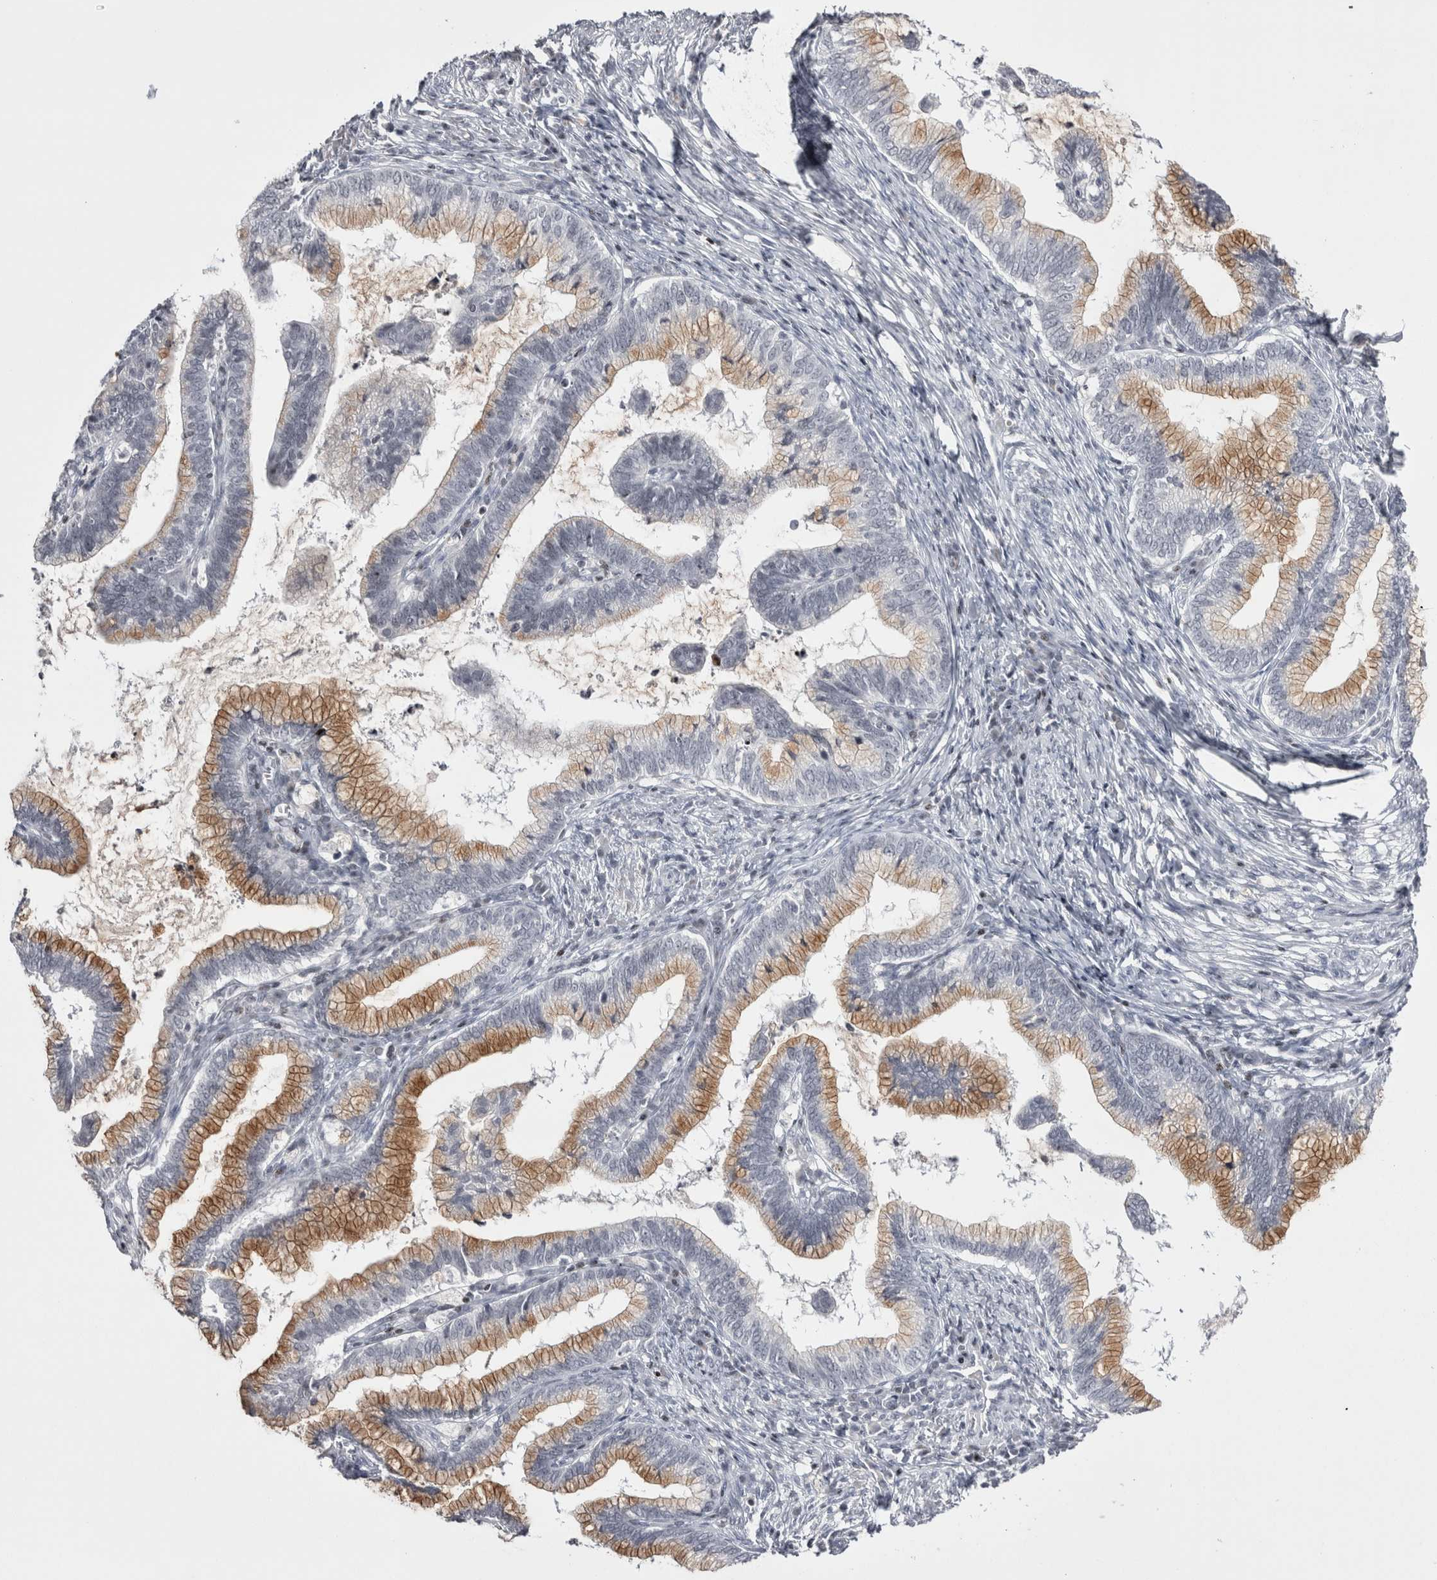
{"staining": {"intensity": "moderate", "quantity": ">75%", "location": "cytoplasmic/membranous"}, "tissue": "cervical cancer", "cell_type": "Tumor cells", "image_type": "cancer", "snomed": [{"axis": "morphology", "description": "Adenocarcinoma, NOS"}, {"axis": "topography", "description": "Cervix"}], "caption": "Tumor cells demonstrate medium levels of moderate cytoplasmic/membranous staining in approximately >75% of cells in cervical cancer (adenocarcinoma).", "gene": "FNDC8", "patient": {"sex": "female", "age": 36}}